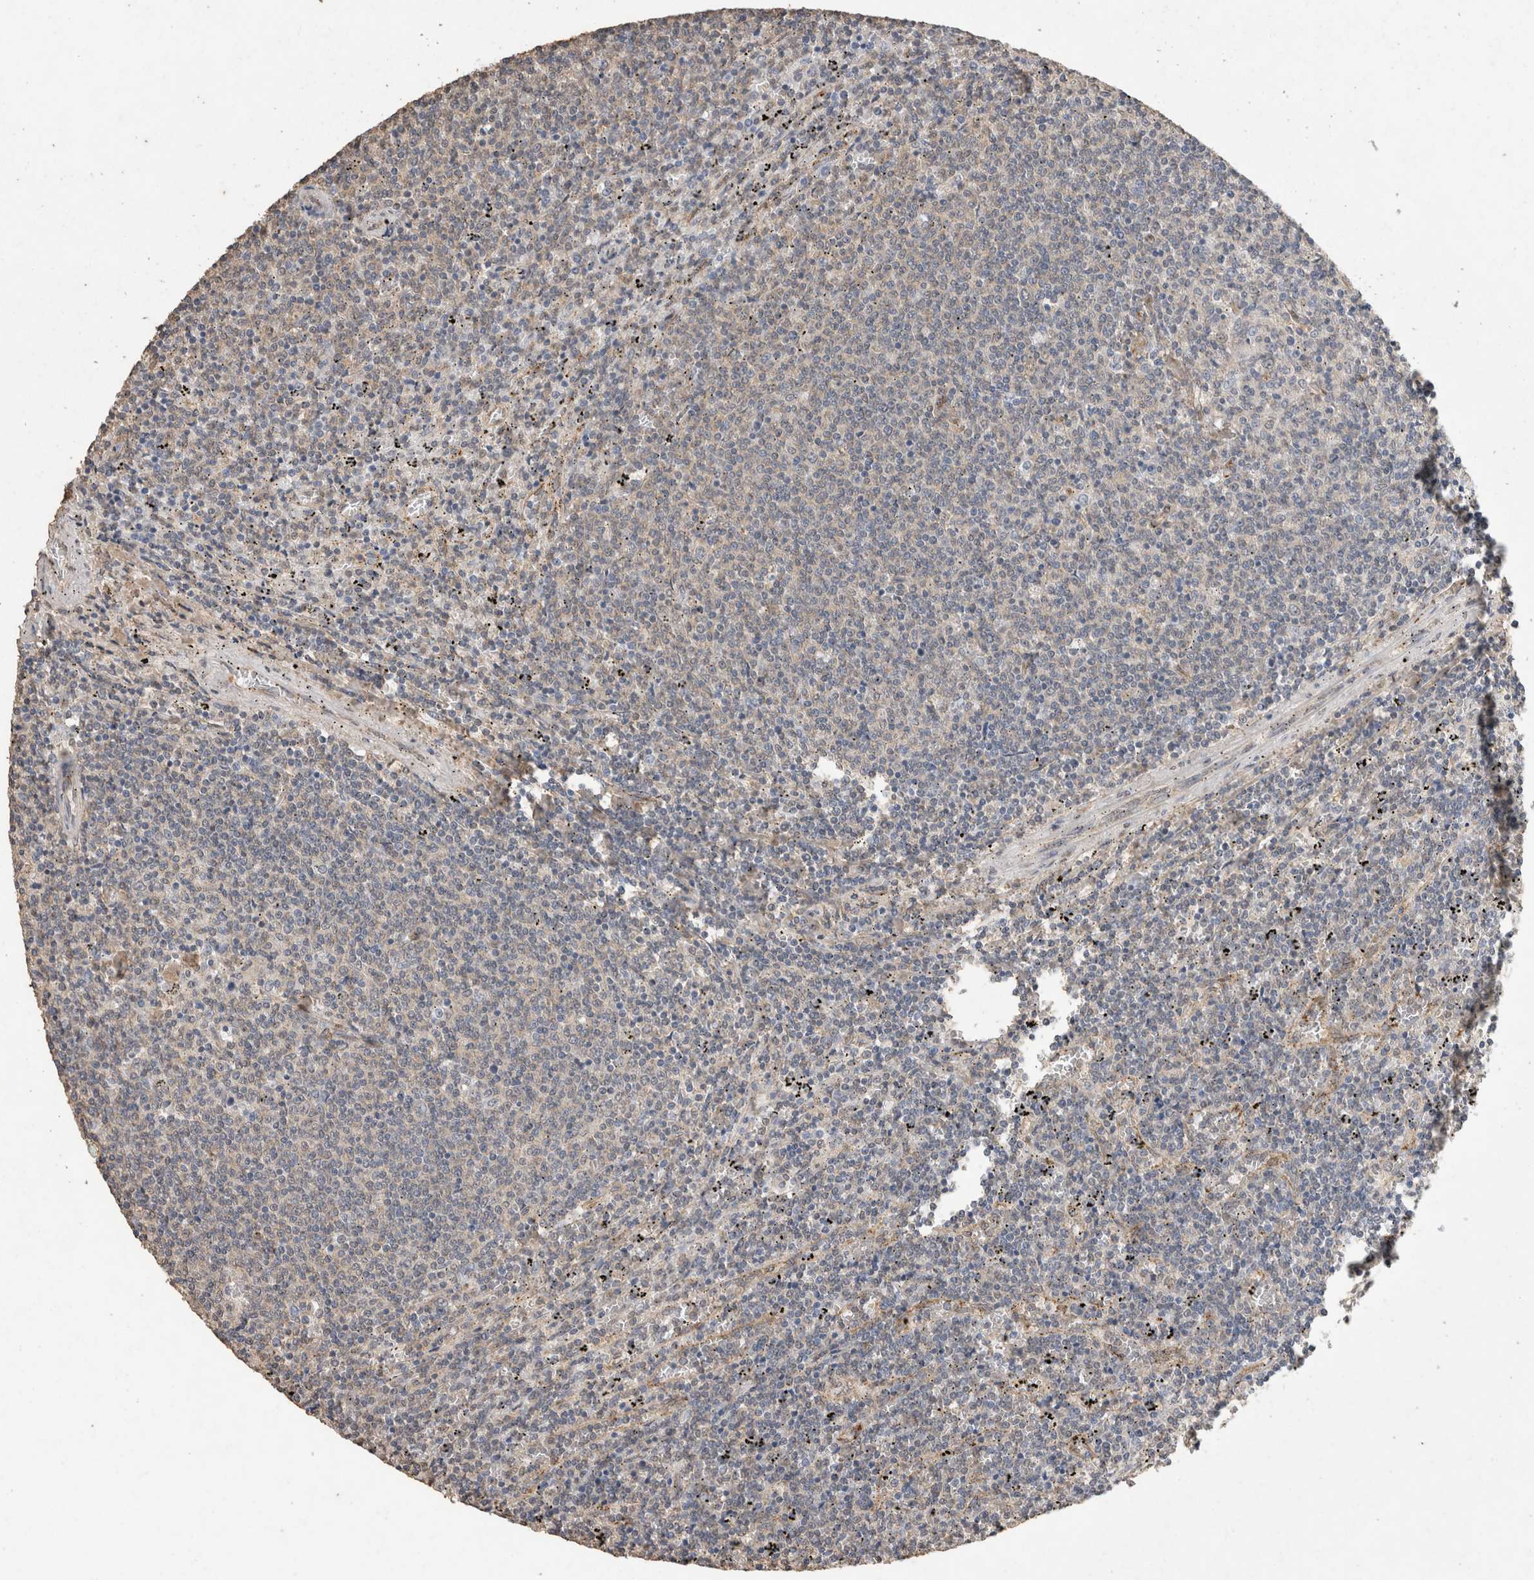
{"staining": {"intensity": "negative", "quantity": "none", "location": "none"}, "tissue": "lymphoma", "cell_type": "Tumor cells", "image_type": "cancer", "snomed": [{"axis": "morphology", "description": "Malignant lymphoma, non-Hodgkin's type, Low grade"}, {"axis": "topography", "description": "Spleen"}], "caption": "A high-resolution micrograph shows immunohistochemistry staining of malignant lymphoma, non-Hodgkin's type (low-grade), which displays no significant positivity in tumor cells.", "gene": "C1QTNF5", "patient": {"sex": "female", "age": 50}}